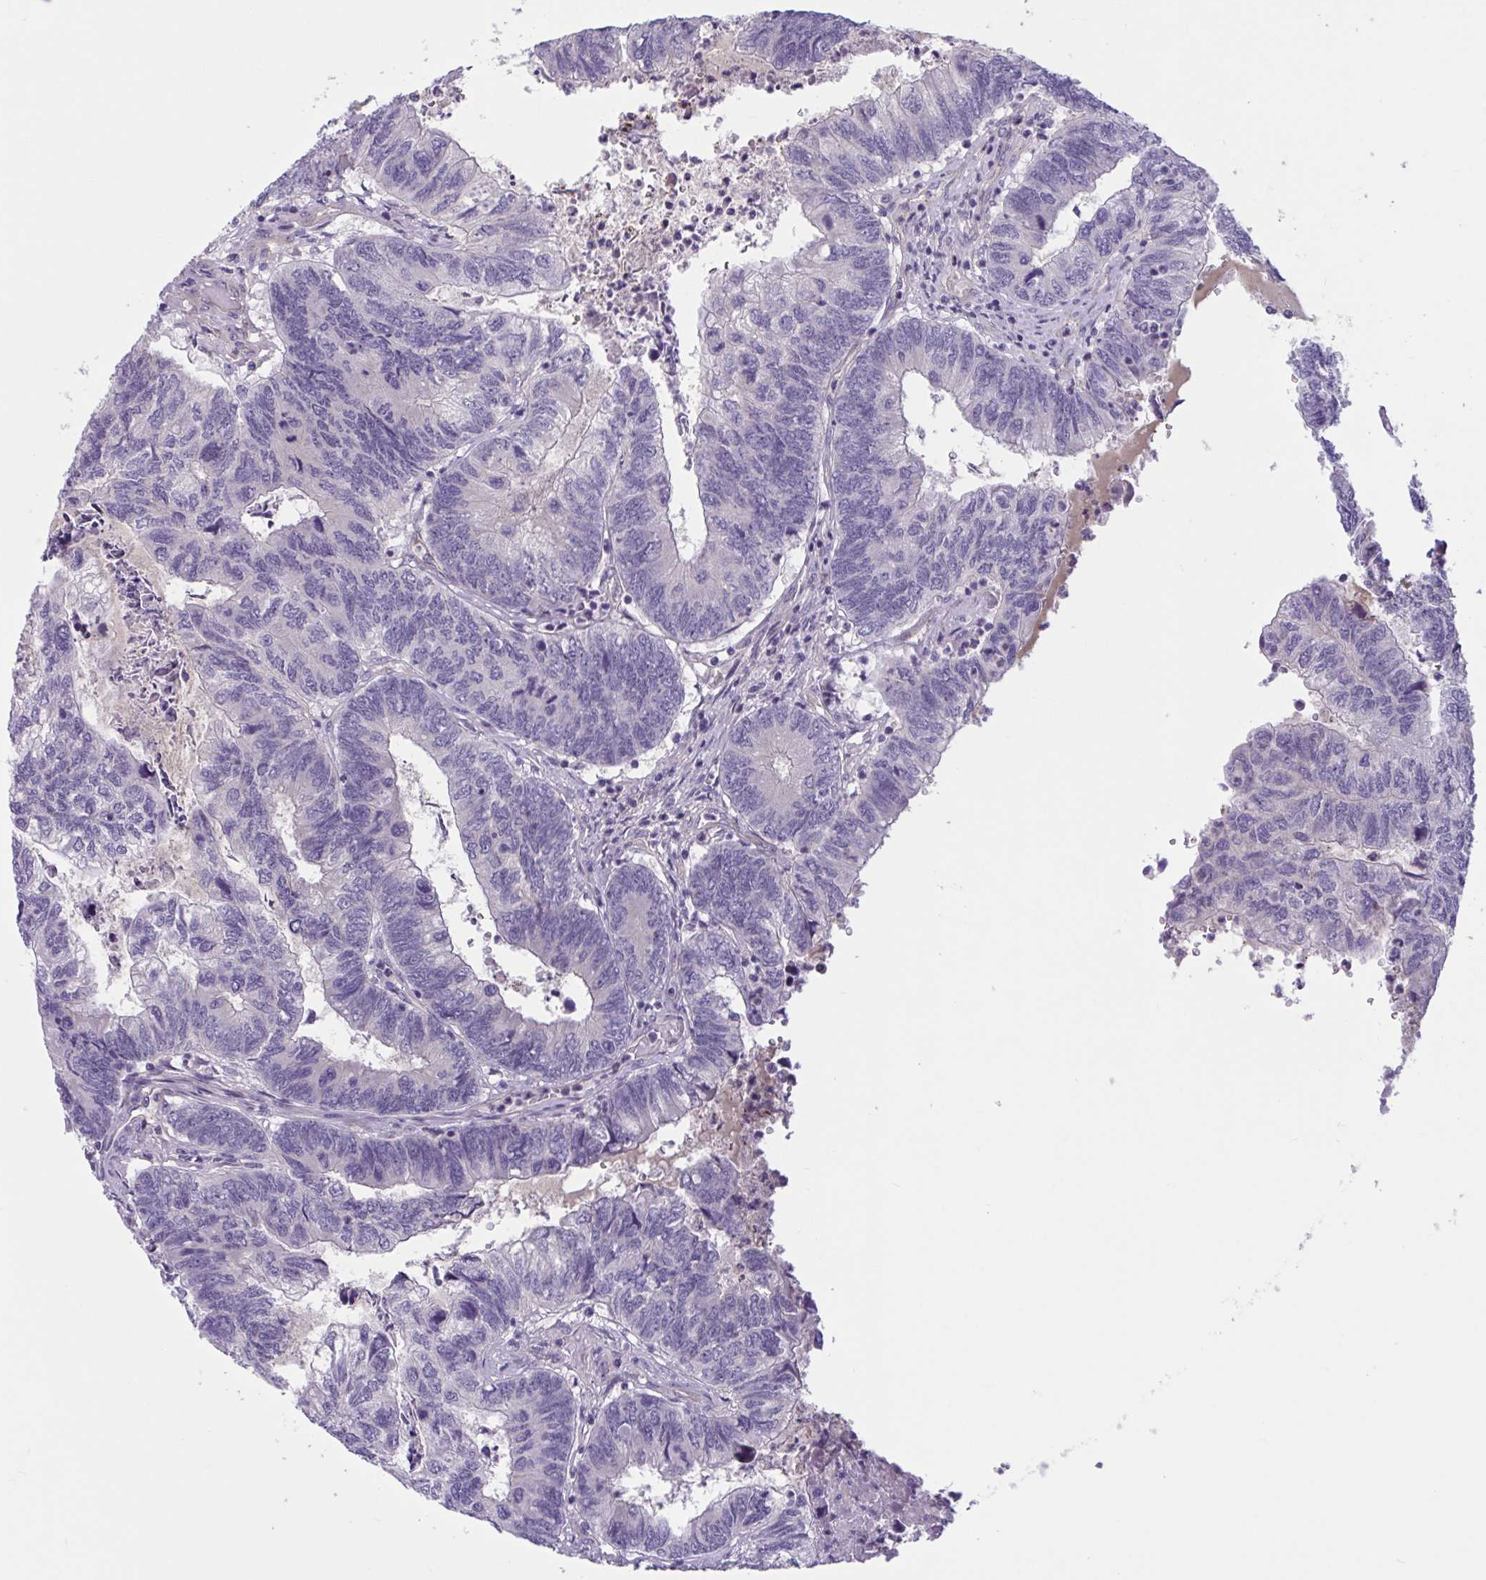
{"staining": {"intensity": "negative", "quantity": "none", "location": "none"}, "tissue": "colorectal cancer", "cell_type": "Tumor cells", "image_type": "cancer", "snomed": [{"axis": "morphology", "description": "Adenocarcinoma, NOS"}, {"axis": "topography", "description": "Colon"}], "caption": "This is an IHC histopathology image of human colorectal adenocarcinoma. There is no expression in tumor cells.", "gene": "TTC7B", "patient": {"sex": "female", "age": 67}}